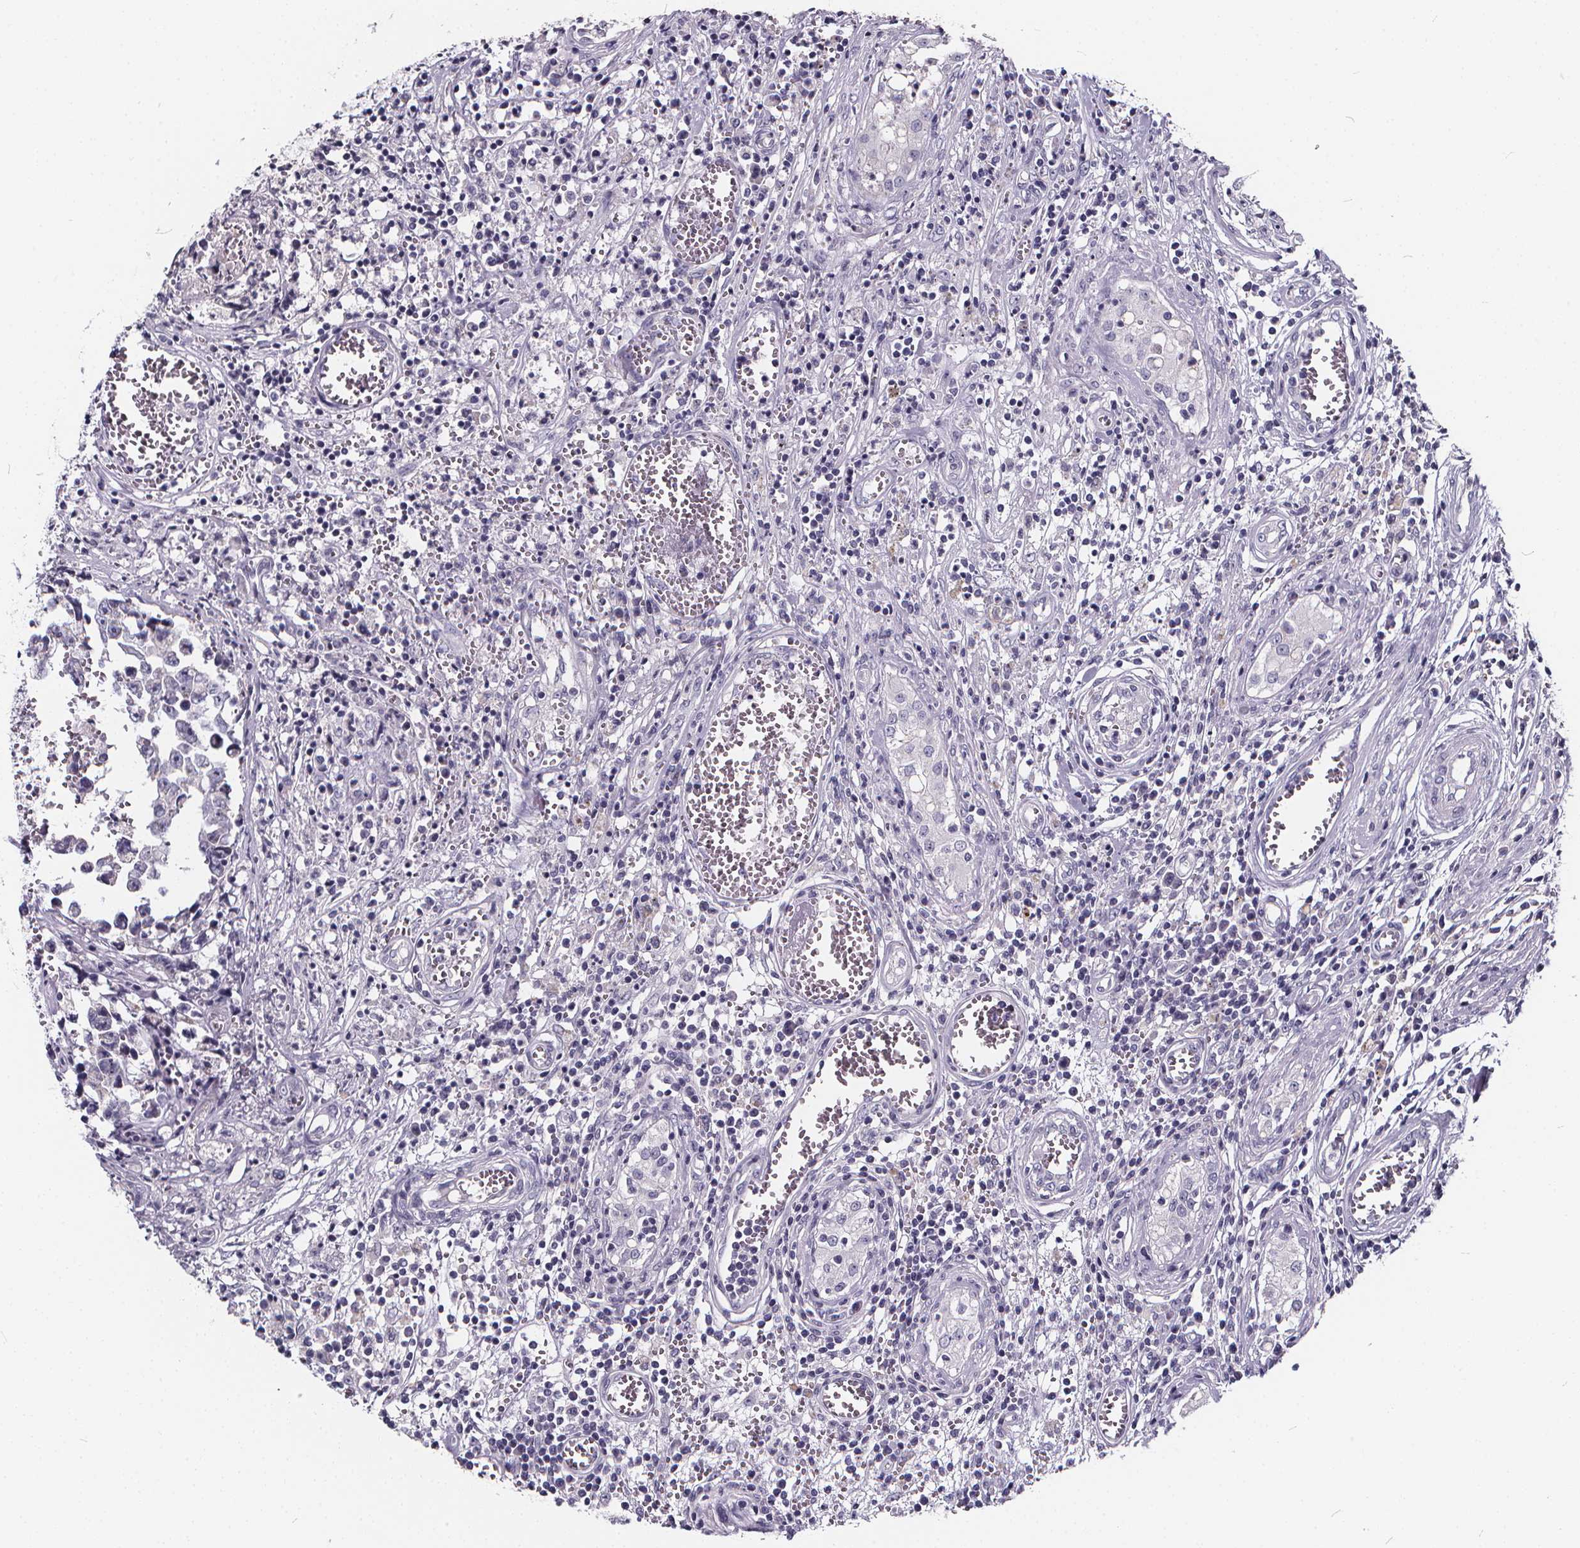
{"staining": {"intensity": "negative", "quantity": "none", "location": "none"}, "tissue": "testis cancer", "cell_type": "Tumor cells", "image_type": "cancer", "snomed": [{"axis": "morphology", "description": "Carcinoma, Embryonal, NOS"}, {"axis": "topography", "description": "Testis"}], "caption": "Image shows no protein staining in tumor cells of testis cancer tissue. (Brightfield microscopy of DAB (3,3'-diaminobenzidine) IHC at high magnification).", "gene": "SPEF2", "patient": {"sex": "male", "age": 36}}